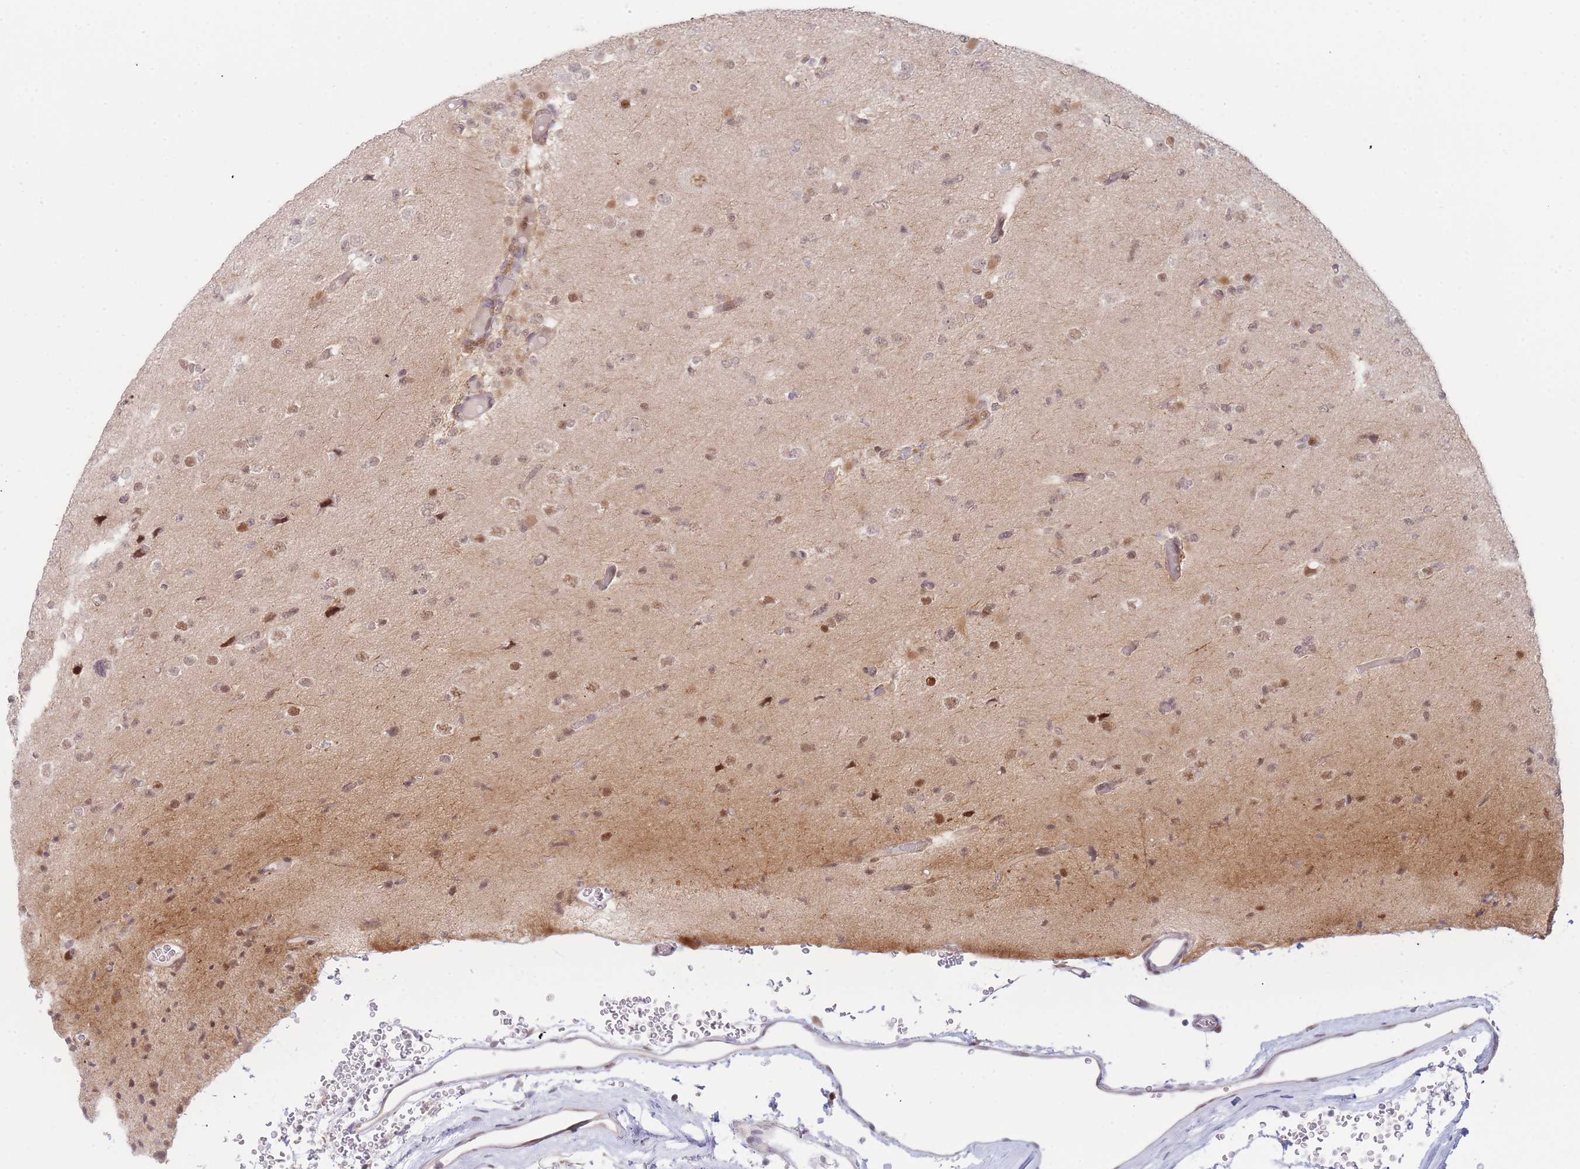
{"staining": {"intensity": "moderate", "quantity": "25%-75%", "location": "nuclear"}, "tissue": "glioma", "cell_type": "Tumor cells", "image_type": "cancer", "snomed": [{"axis": "morphology", "description": "Glioma, malignant, Low grade"}, {"axis": "topography", "description": "Brain"}], "caption": "A micrograph of human low-grade glioma (malignant) stained for a protein displays moderate nuclear brown staining in tumor cells.", "gene": "DEAF1", "patient": {"sex": "female", "age": 22}}